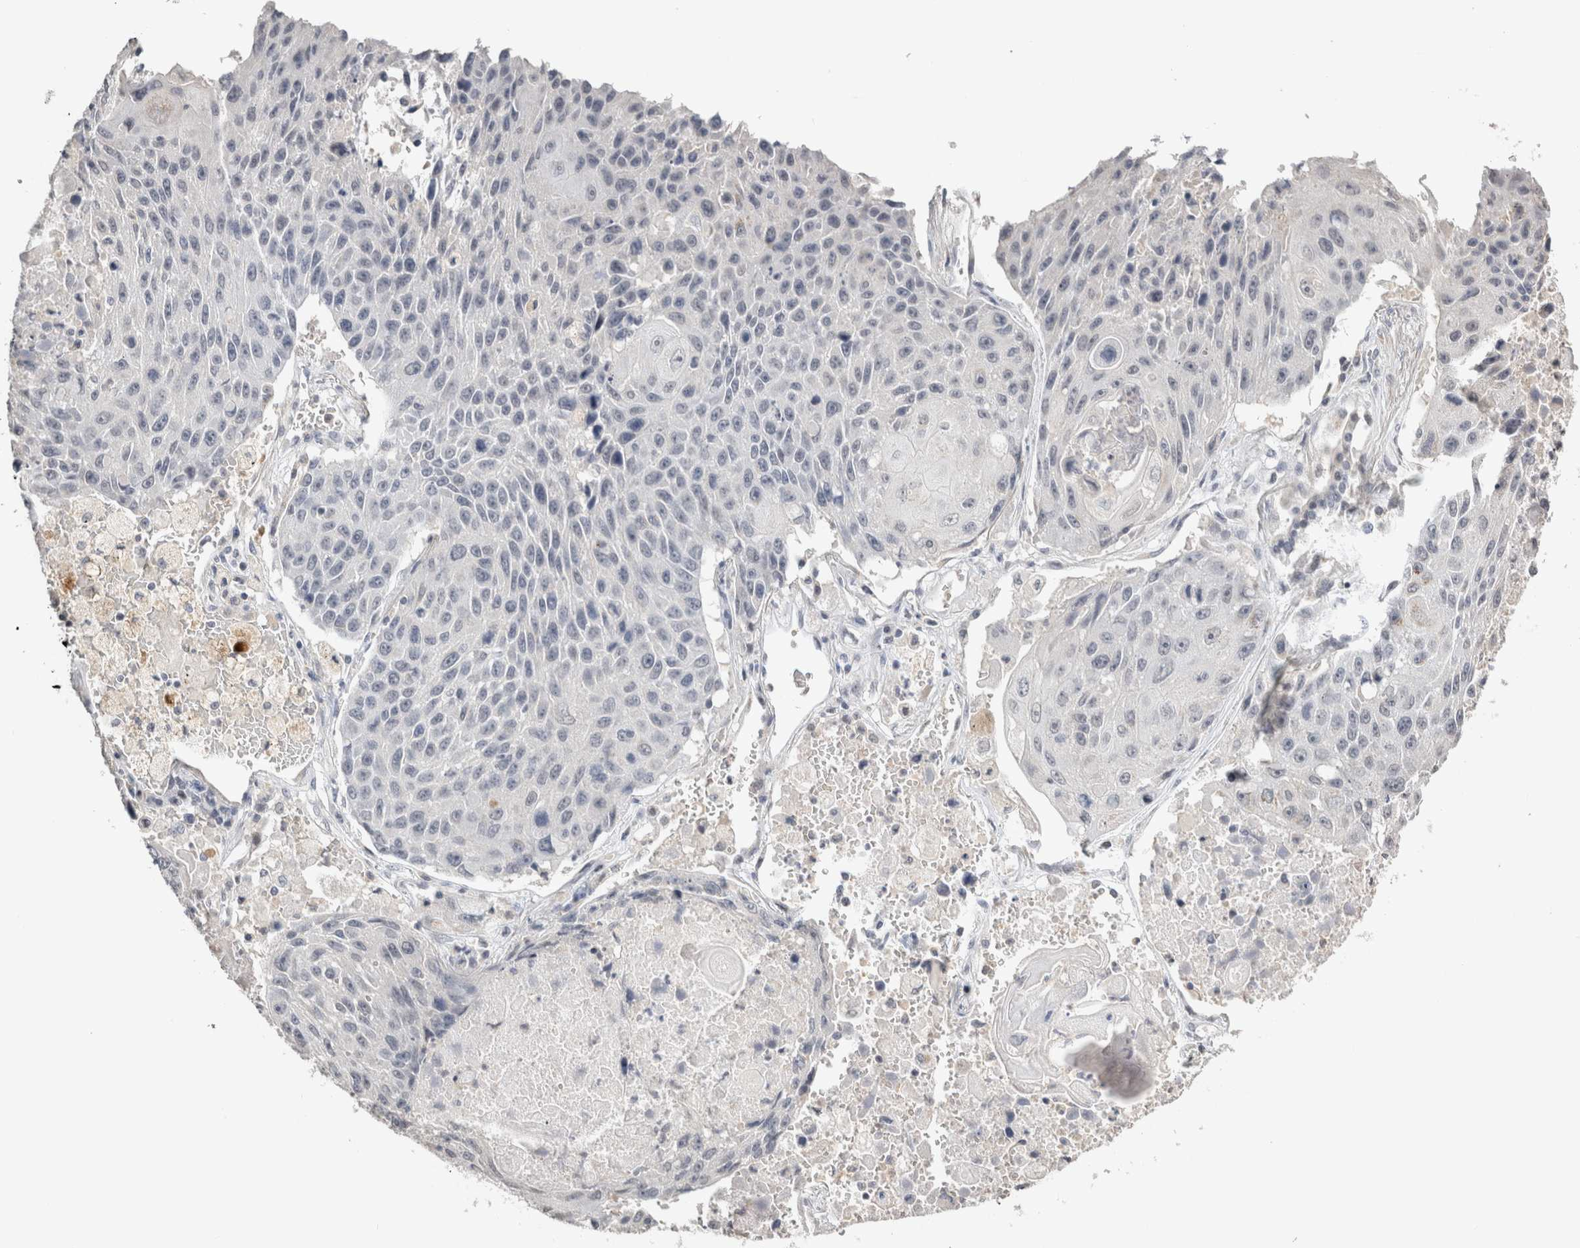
{"staining": {"intensity": "negative", "quantity": "none", "location": "none"}, "tissue": "lung cancer", "cell_type": "Tumor cells", "image_type": "cancer", "snomed": [{"axis": "morphology", "description": "Squamous cell carcinoma, NOS"}, {"axis": "topography", "description": "Lung"}], "caption": "Immunohistochemical staining of squamous cell carcinoma (lung) exhibits no significant expression in tumor cells.", "gene": "CRAT", "patient": {"sex": "male", "age": 61}}